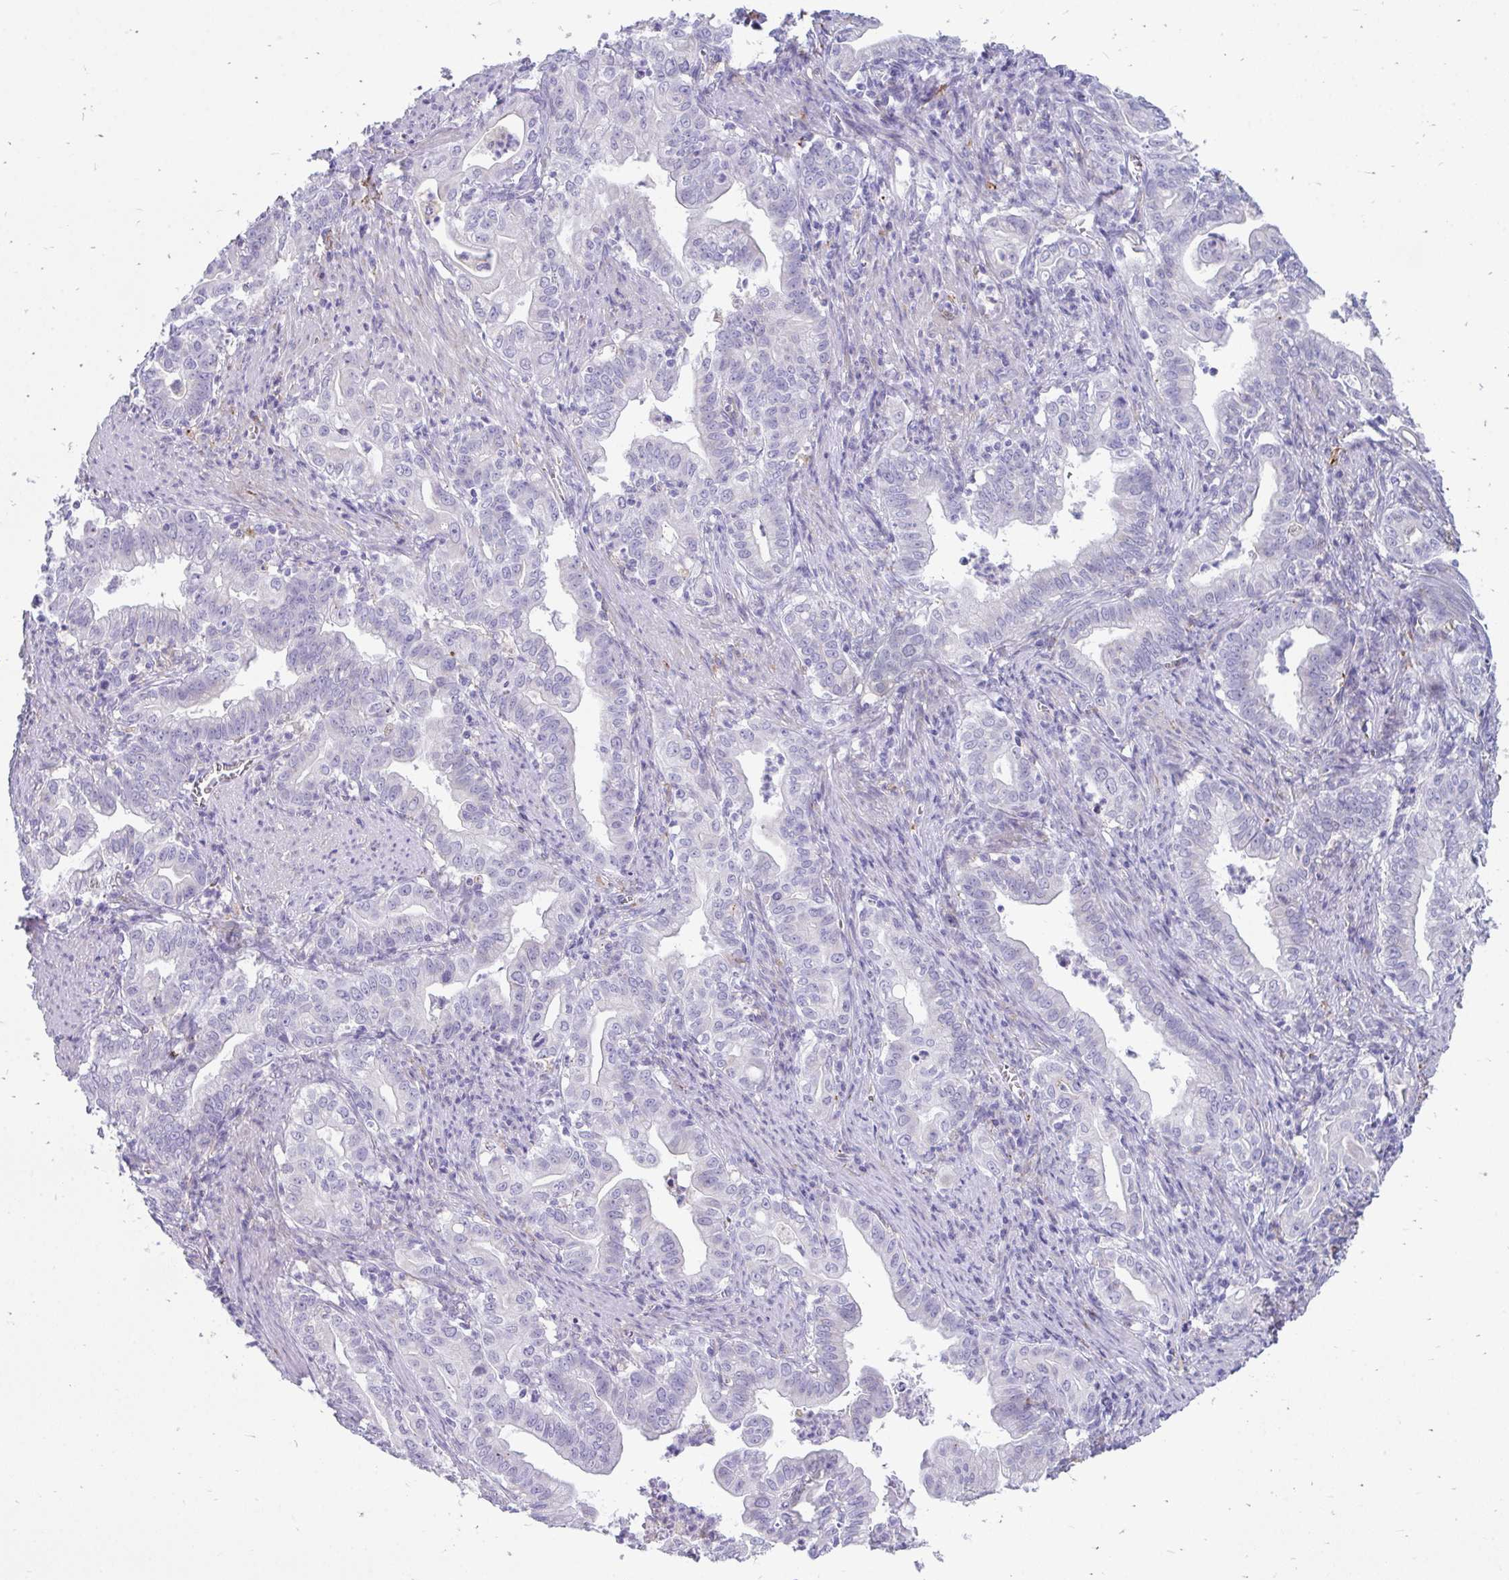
{"staining": {"intensity": "negative", "quantity": "none", "location": "none"}, "tissue": "stomach cancer", "cell_type": "Tumor cells", "image_type": "cancer", "snomed": [{"axis": "morphology", "description": "Adenocarcinoma, NOS"}, {"axis": "topography", "description": "Stomach, upper"}], "caption": "Human stomach adenocarcinoma stained for a protein using immunohistochemistry (IHC) exhibits no positivity in tumor cells.", "gene": "CD163", "patient": {"sex": "female", "age": 79}}